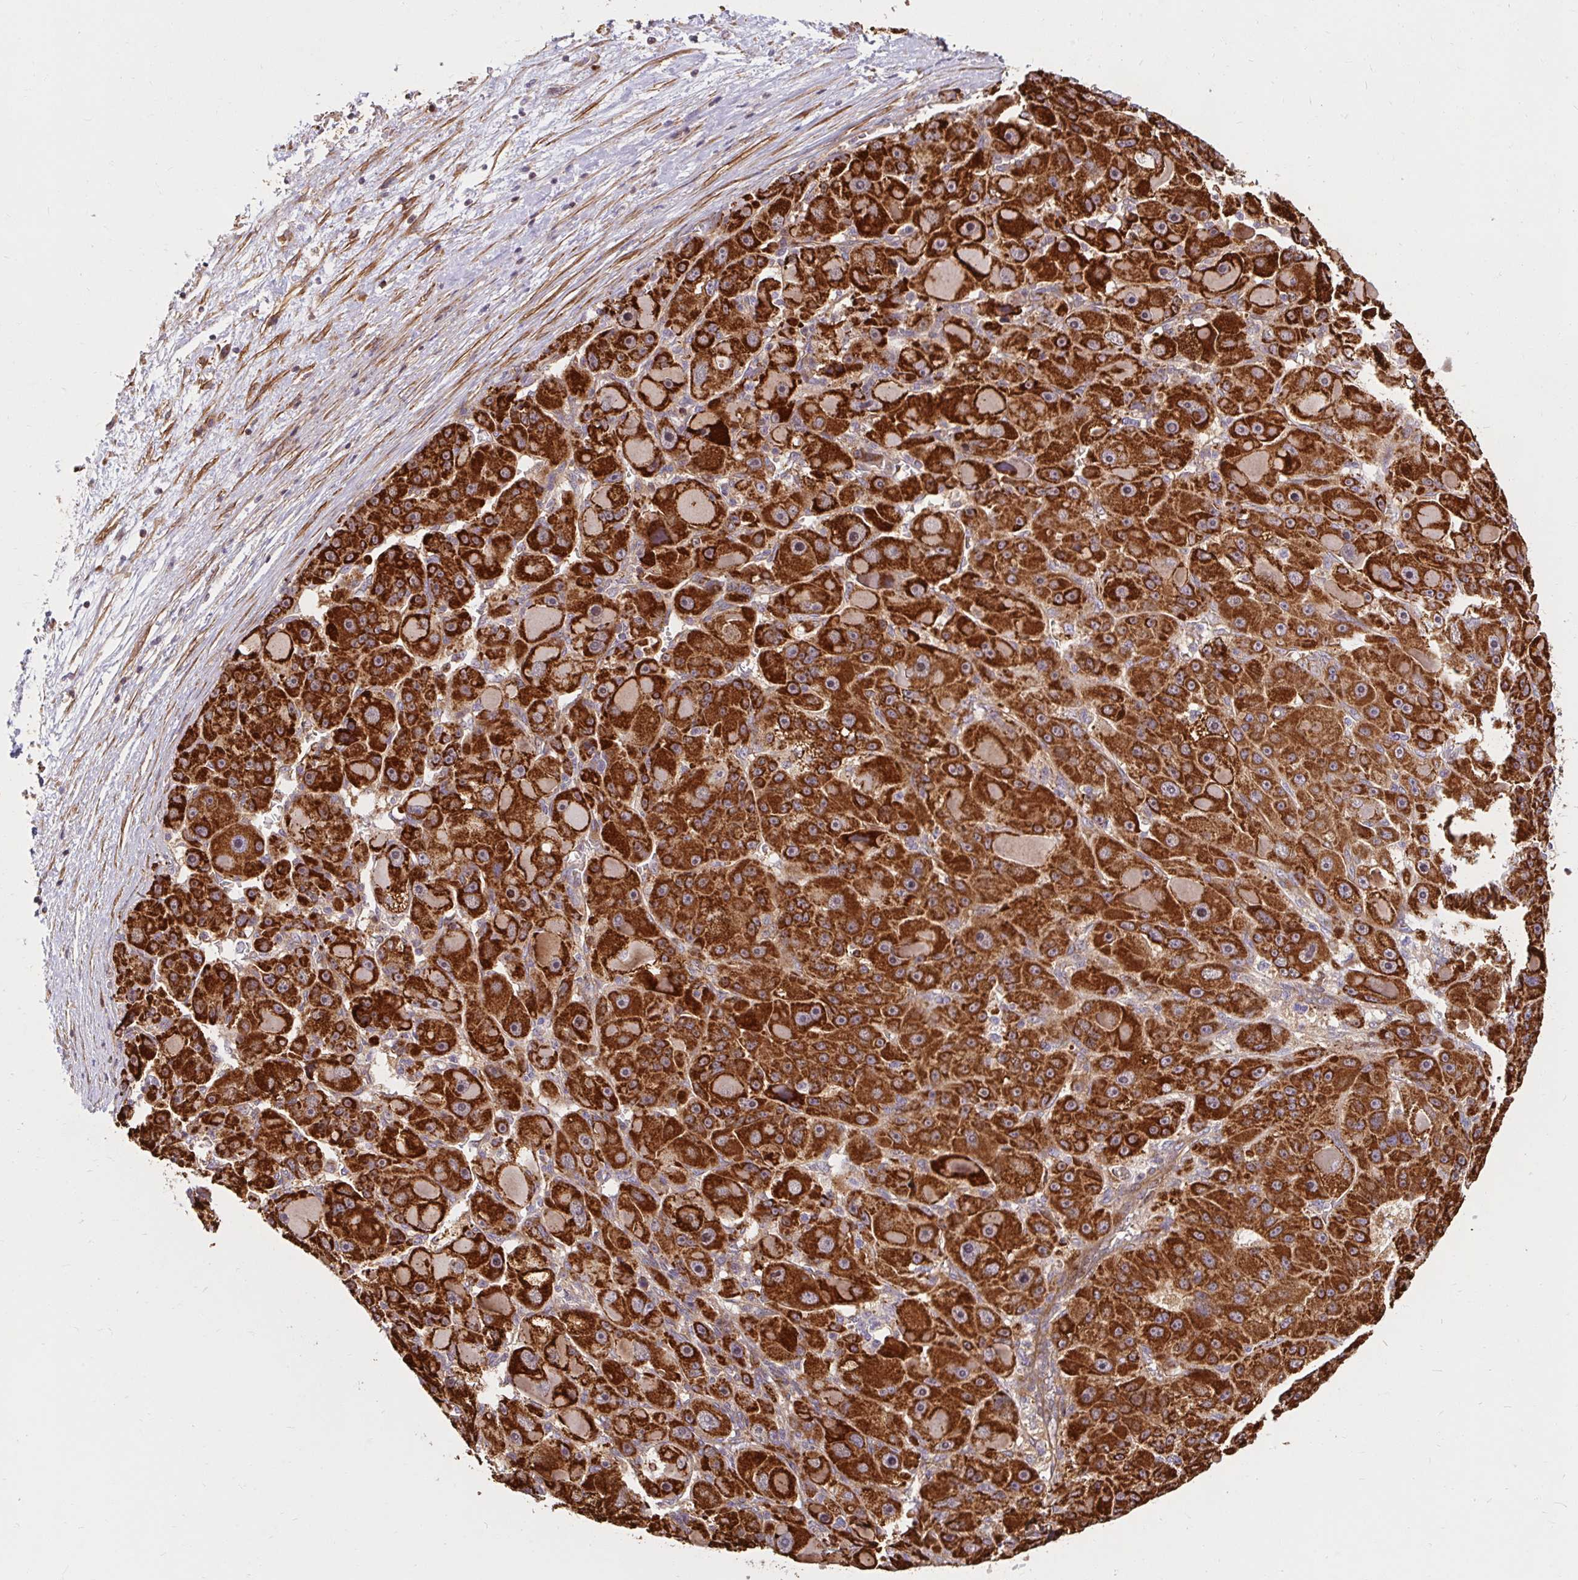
{"staining": {"intensity": "strong", "quantity": ">75%", "location": "cytoplasmic/membranous"}, "tissue": "liver cancer", "cell_type": "Tumor cells", "image_type": "cancer", "snomed": [{"axis": "morphology", "description": "Carcinoma, Hepatocellular, NOS"}, {"axis": "topography", "description": "Liver"}], "caption": "Liver cancer stained with DAB immunohistochemistry (IHC) shows high levels of strong cytoplasmic/membranous staining in approximately >75% of tumor cells. Immunohistochemistry stains the protein in brown and the nuclei are stained blue.", "gene": "BTF3", "patient": {"sex": "male", "age": 76}}